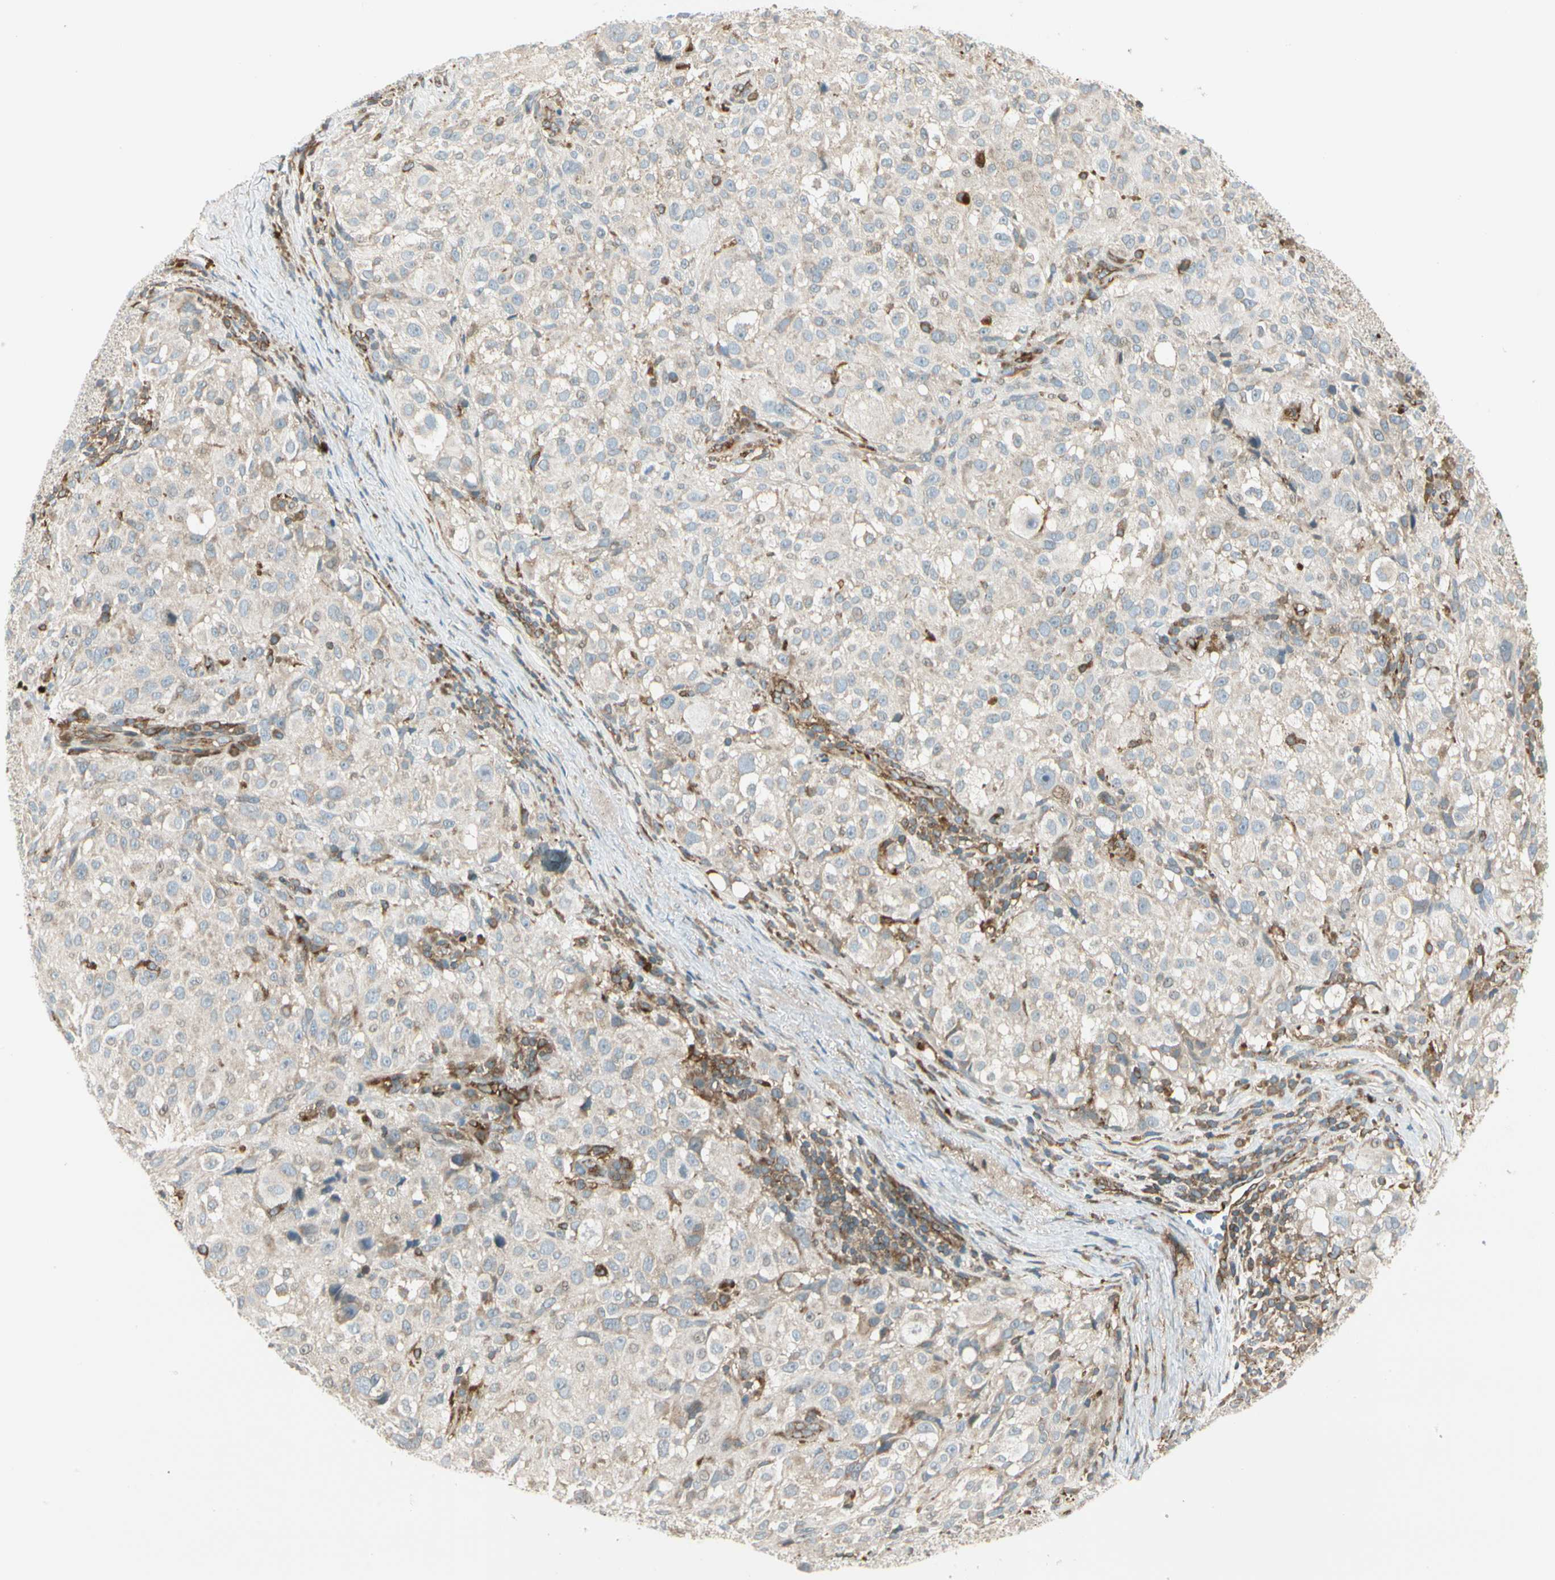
{"staining": {"intensity": "negative", "quantity": "none", "location": "none"}, "tissue": "melanoma", "cell_type": "Tumor cells", "image_type": "cancer", "snomed": [{"axis": "morphology", "description": "Necrosis, NOS"}, {"axis": "morphology", "description": "Malignant melanoma, NOS"}, {"axis": "topography", "description": "Skin"}], "caption": "DAB immunohistochemical staining of human malignant melanoma shows no significant positivity in tumor cells. Brightfield microscopy of immunohistochemistry (IHC) stained with DAB (brown) and hematoxylin (blue), captured at high magnification.", "gene": "TRIO", "patient": {"sex": "female", "age": 87}}